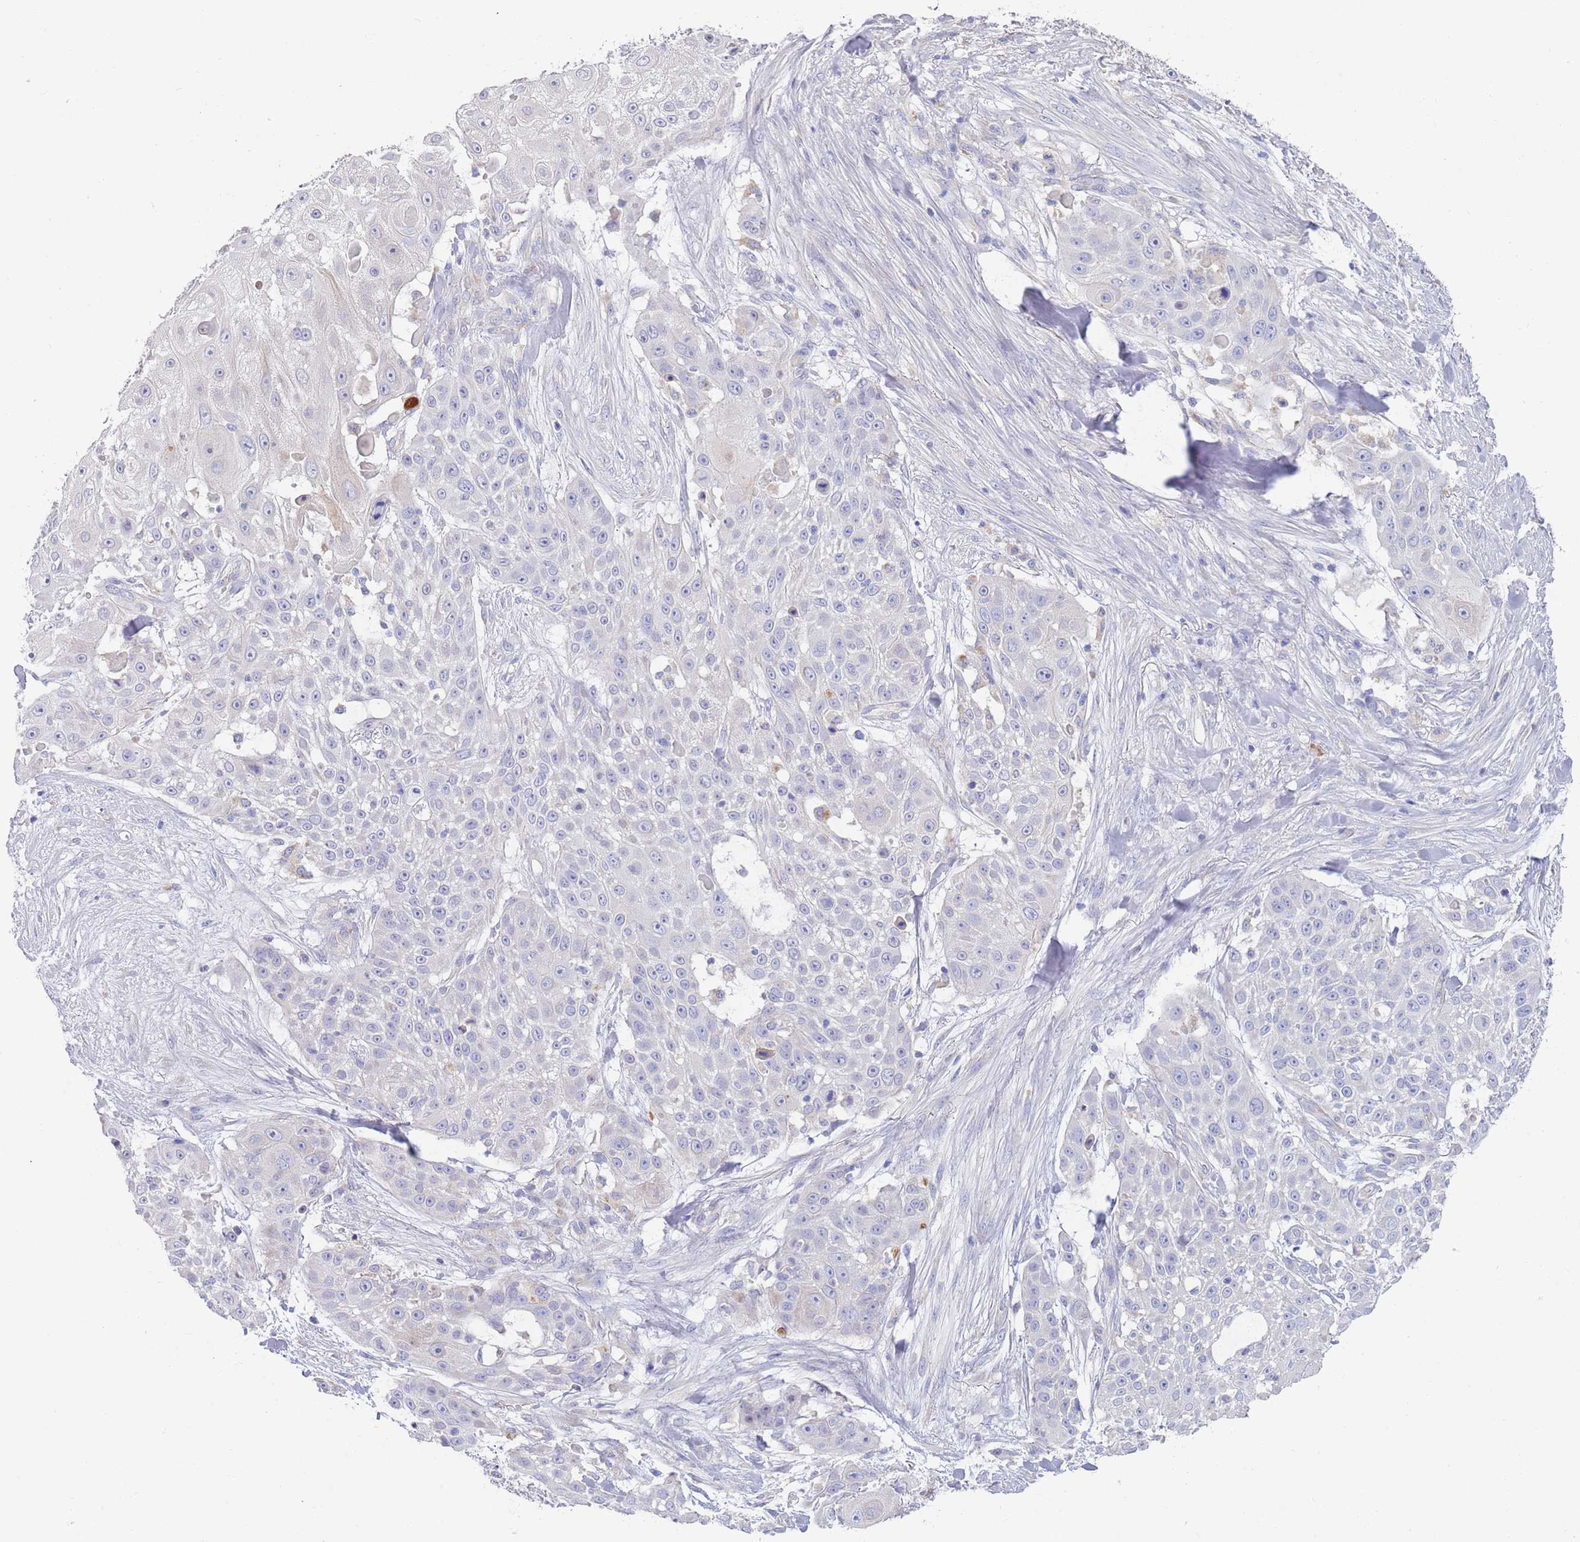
{"staining": {"intensity": "negative", "quantity": "none", "location": "none"}, "tissue": "skin cancer", "cell_type": "Tumor cells", "image_type": "cancer", "snomed": [{"axis": "morphology", "description": "Squamous cell carcinoma, NOS"}, {"axis": "topography", "description": "Skin"}], "caption": "This photomicrograph is of skin cancer (squamous cell carcinoma) stained with immunohistochemistry (IHC) to label a protein in brown with the nuclei are counter-stained blue. There is no expression in tumor cells.", "gene": "CCDC149", "patient": {"sex": "female", "age": 86}}